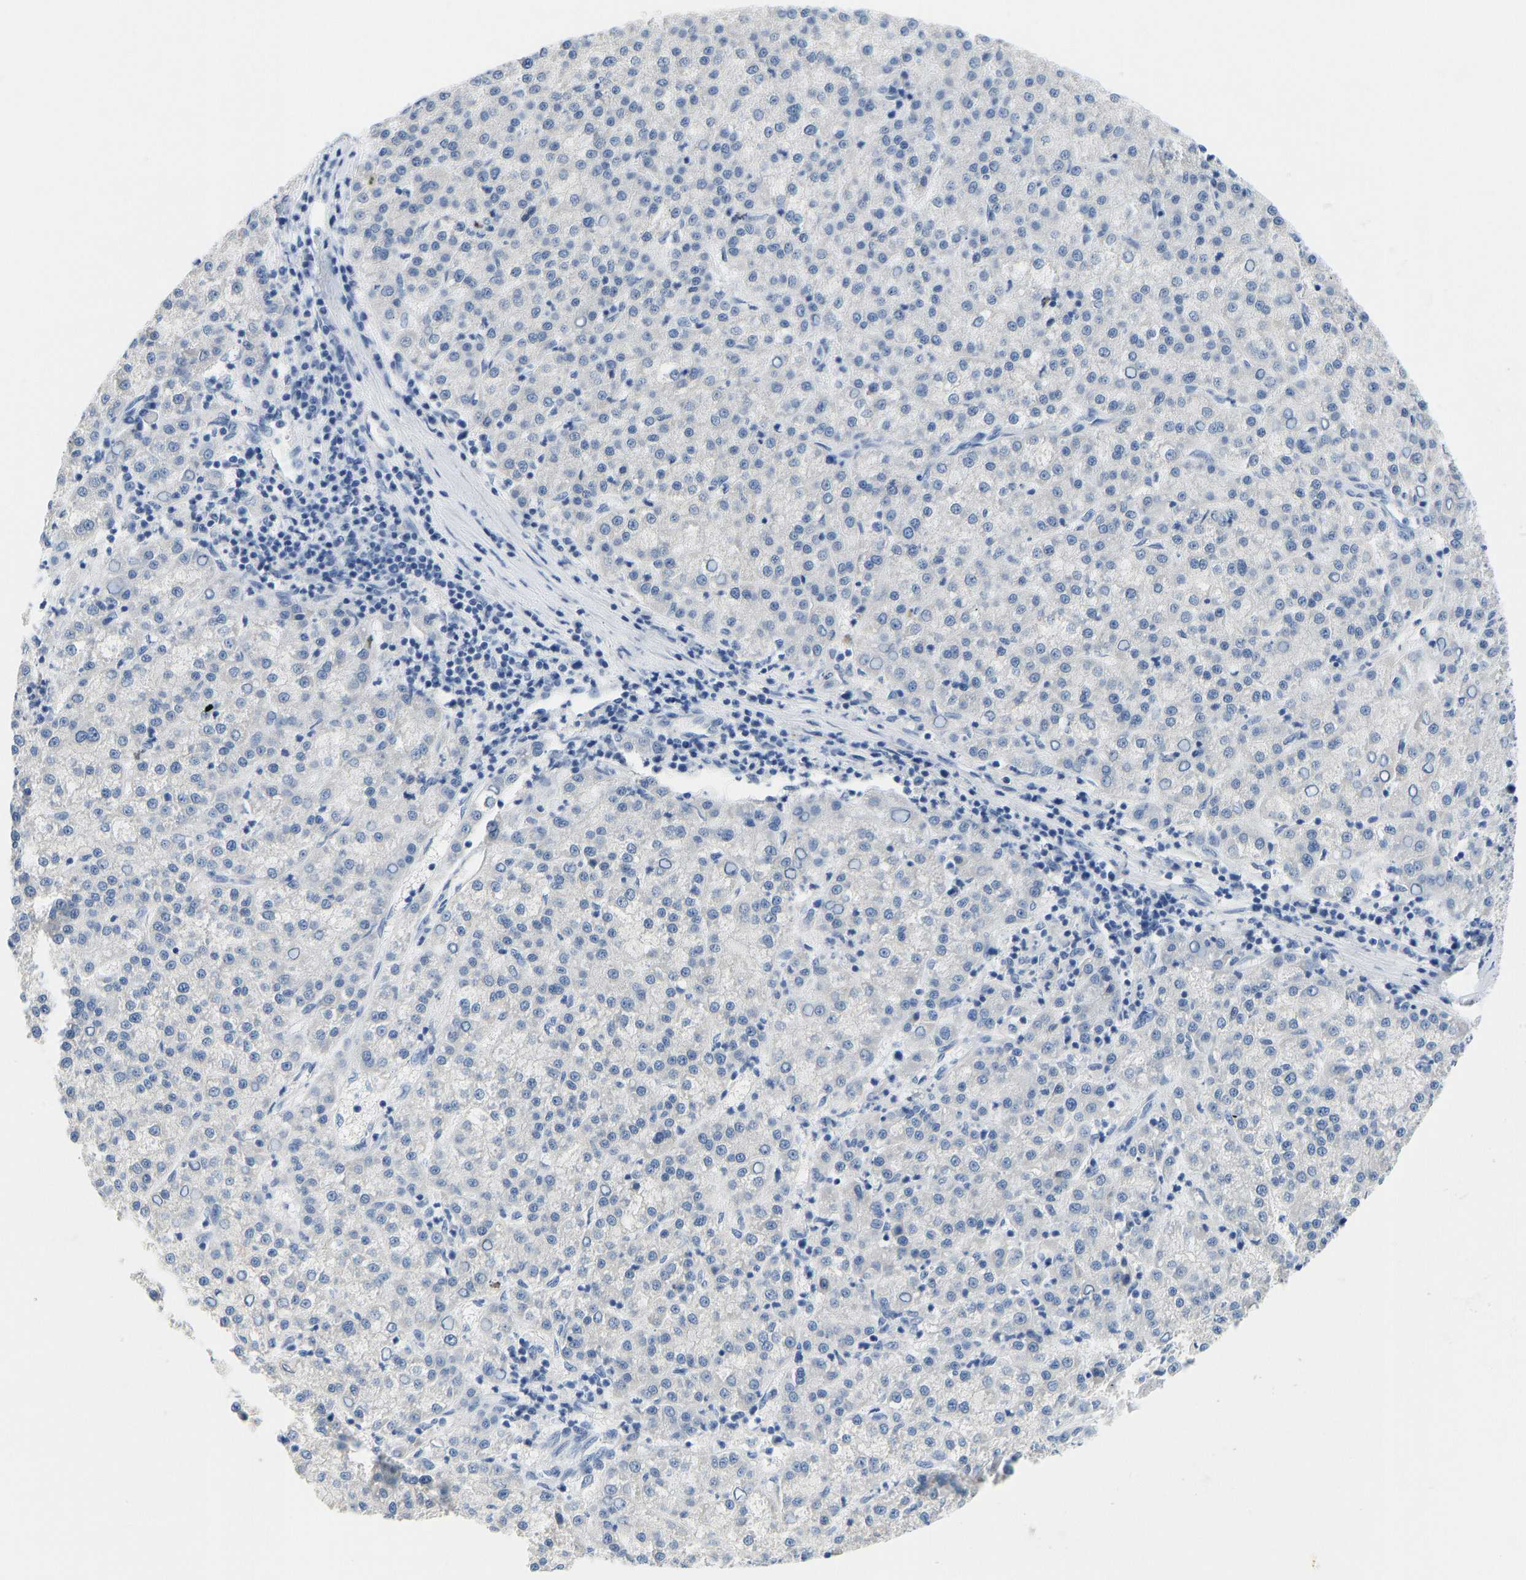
{"staining": {"intensity": "negative", "quantity": "none", "location": "none"}, "tissue": "liver cancer", "cell_type": "Tumor cells", "image_type": "cancer", "snomed": [{"axis": "morphology", "description": "Carcinoma, Hepatocellular, NOS"}, {"axis": "topography", "description": "Liver"}], "caption": "Immunohistochemistry (IHC) of human hepatocellular carcinoma (liver) exhibits no positivity in tumor cells.", "gene": "TXNDC2", "patient": {"sex": "female", "age": 58}}